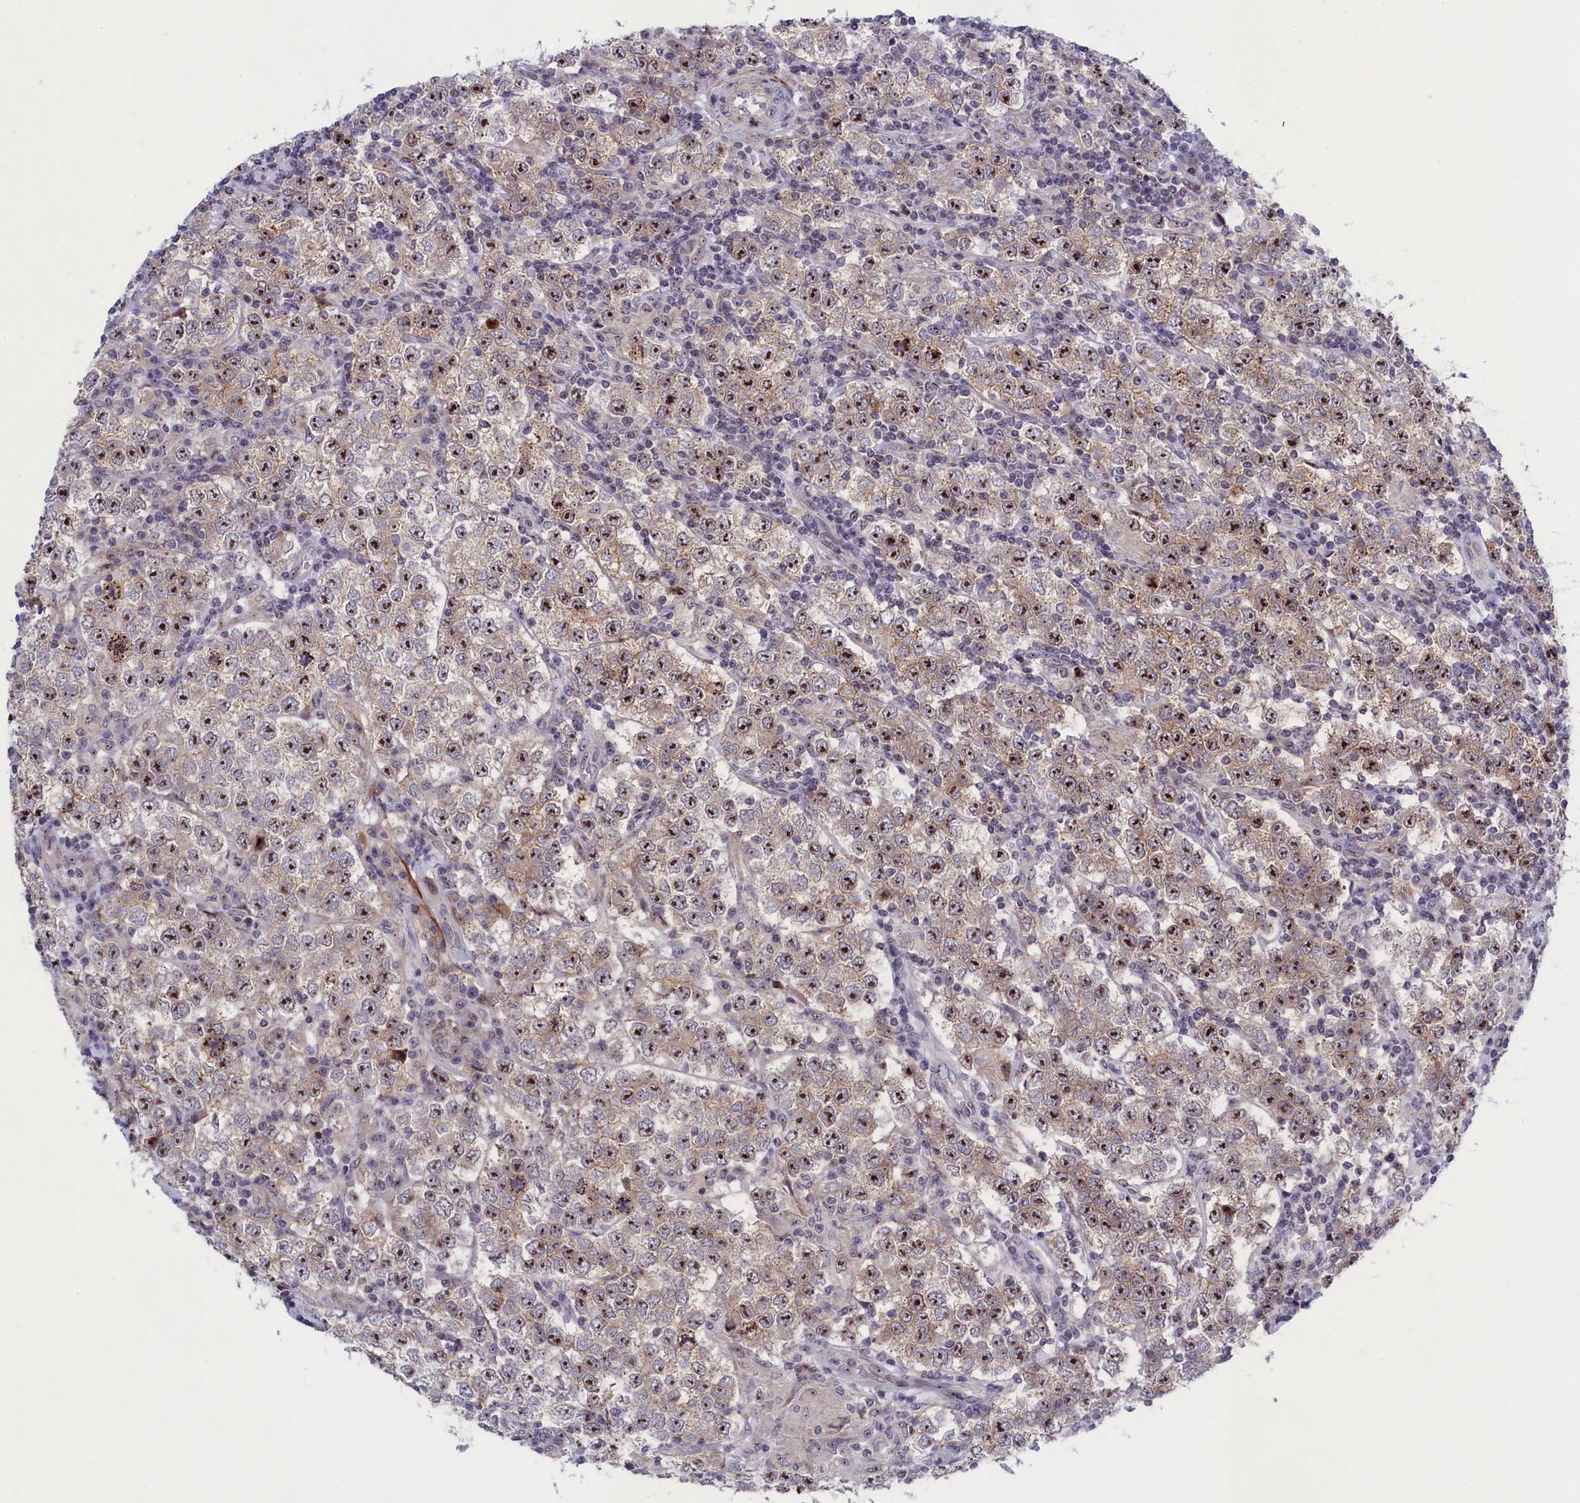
{"staining": {"intensity": "strong", "quantity": ">75%", "location": "nuclear"}, "tissue": "testis cancer", "cell_type": "Tumor cells", "image_type": "cancer", "snomed": [{"axis": "morphology", "description": "Normal tissue, NOS"}, {"axis": "morphology", "description": "Urothelial carcinoma, High grade"}, {"axis": "morphology", "description": "Seminoma, NOS"}, {"axis": "morphology", "description": "Carcinoma, Embryonal, NOS"}, {"axis": "topography", "description": "Urinary bladder"}, {"axis": "topography", "description": "Testis"}], "caption": "Strong nuclear protein expression is appreciated in approximately >75% of tumor cells in testis high-grade urothelial carcinoma. (DAB (3,3'-diaminobenzidine) = brown stain, brightfield microscopy at high magnification).", "gene": "PPAN", "patient": {"sex": "male", "age": 41}}